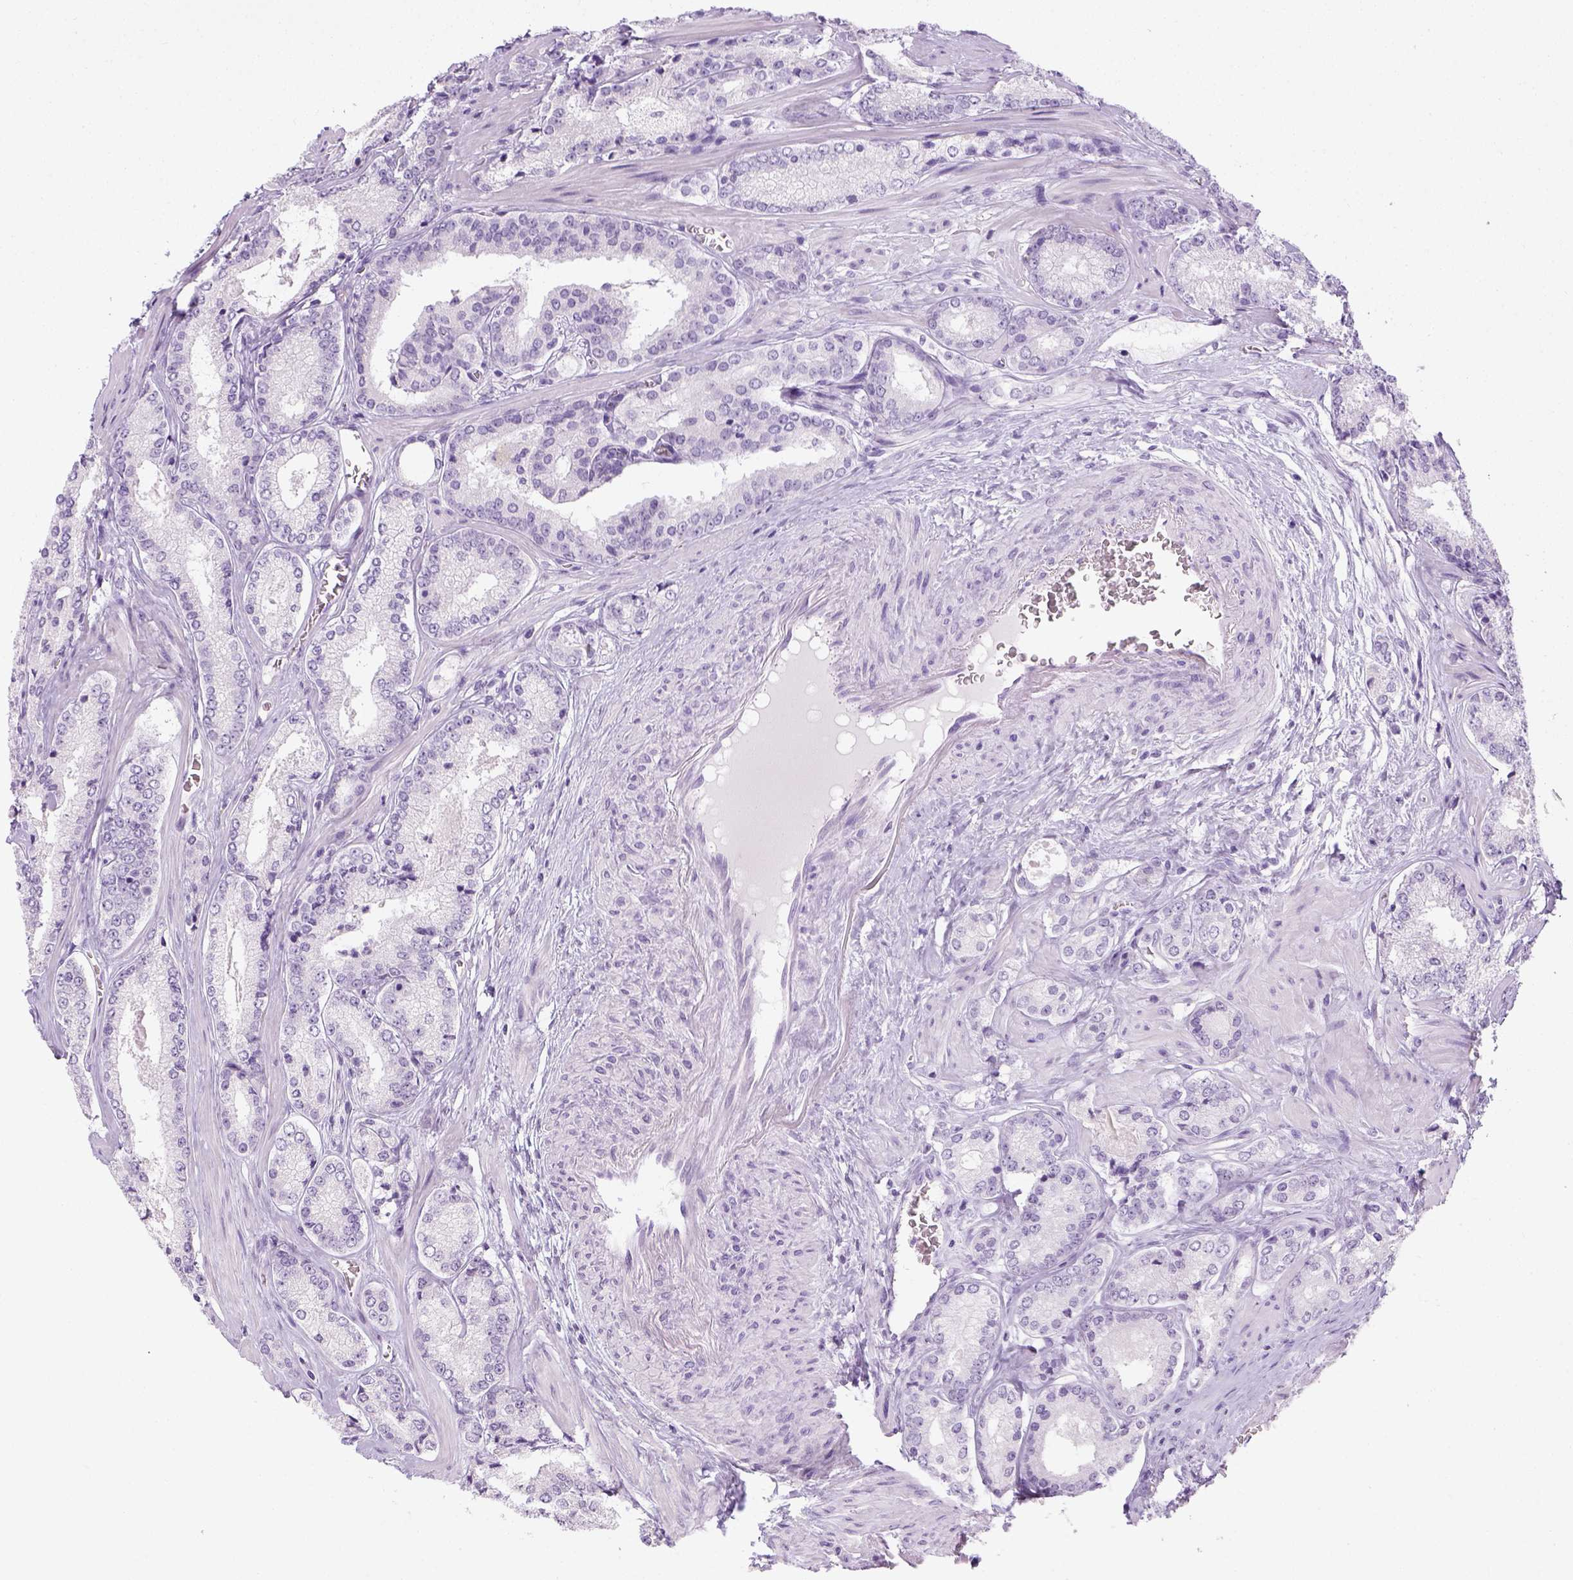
{"staining": {"intensity": "negative", "quantity": "none", "location": "none"}, "tissue": "prostate cancer", "cell_type": "Tumor cells", "image_type": "cancer", "snomed": [{"axis": "morphology", "description": "Adenocarcinoma, Low grade"}, {"axis": "topography", "description": "Prostate"}], "caption": "IHC of prostate cancer (adenocarcinoma (low-grade)) demonstrates no positivity in tumor cells. (Brightfield microscopy of DAB IHC at high magnification).", "gene": "LGSN", "patient": {"sex": "male", "age": 56}}